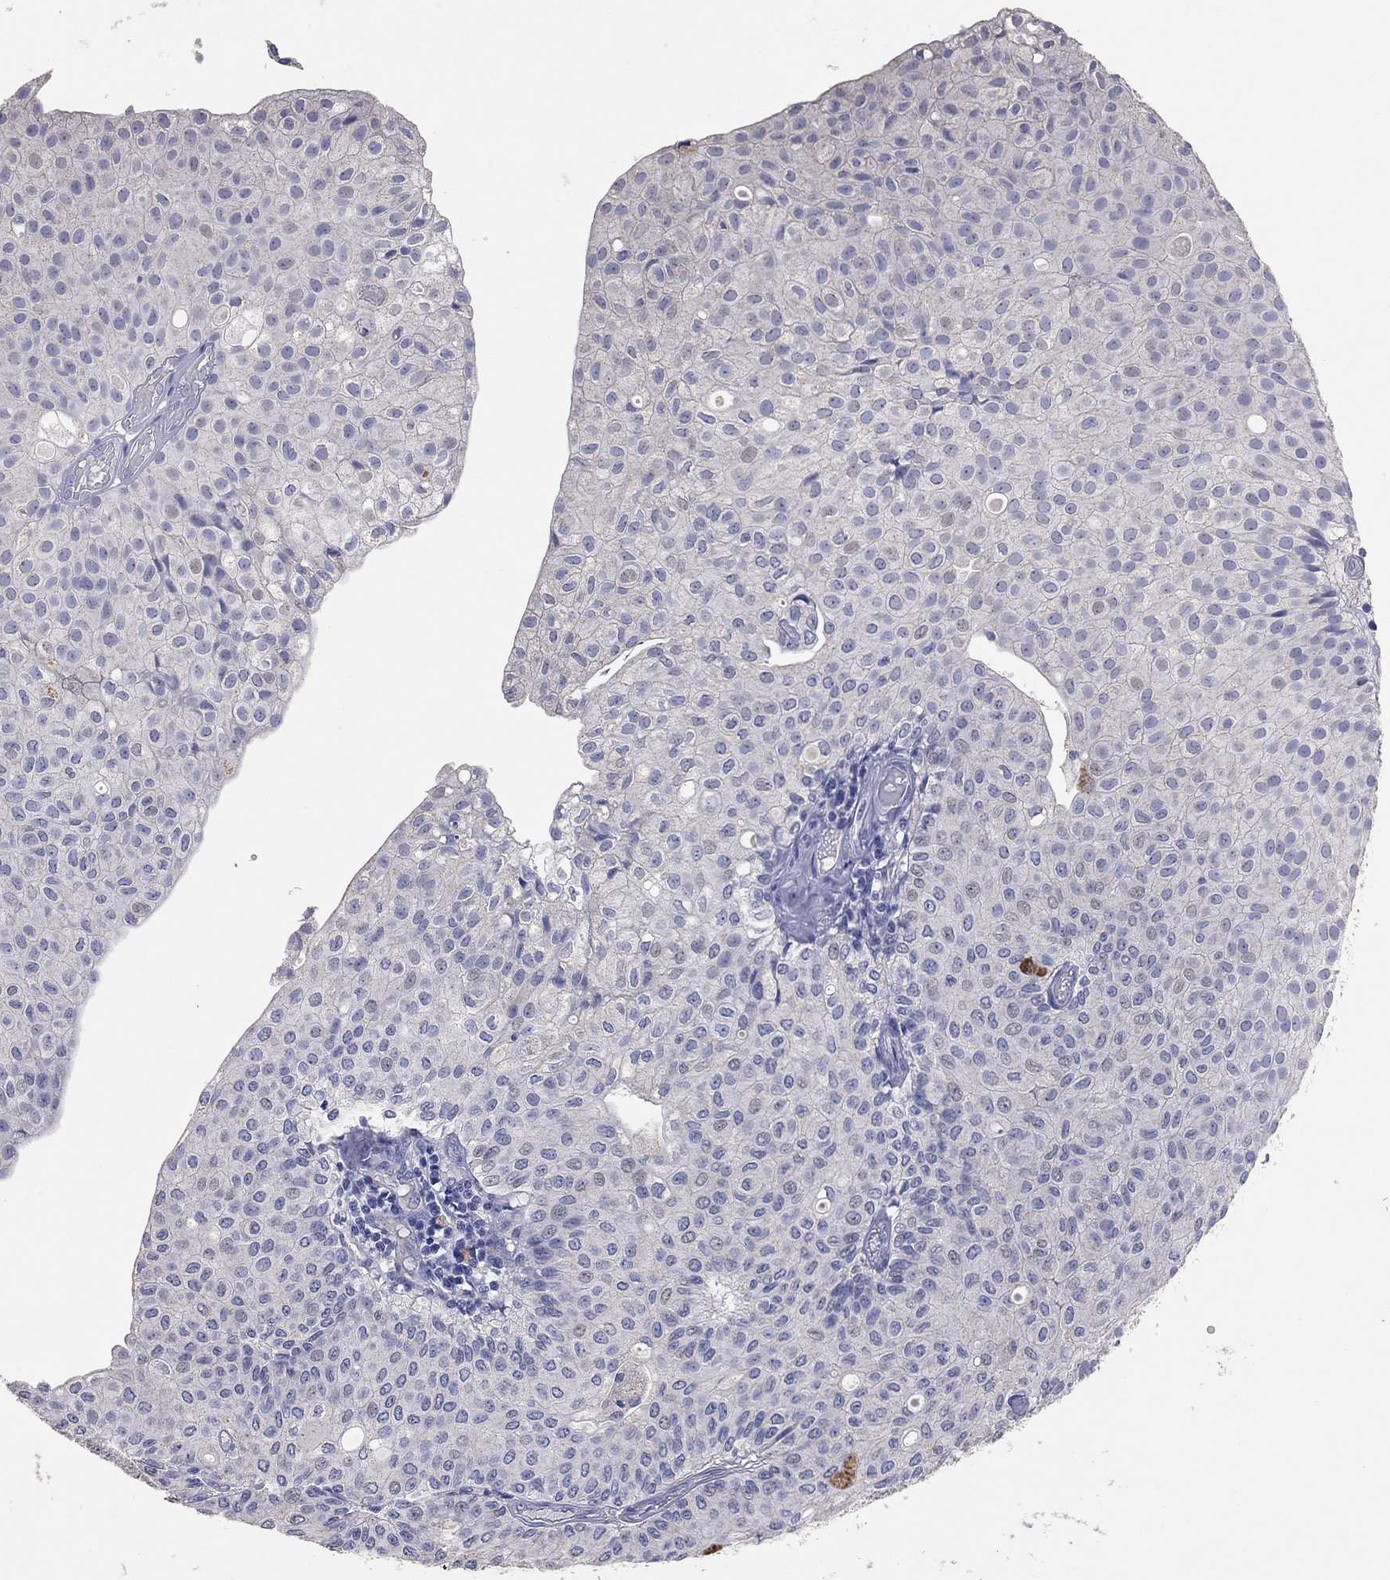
{"staining": {"intensity": "negative", "quantity": "none", "location": "none"}, "tissue": "urothelial cancer", "cell_type": "Tumor cells", "image_type": "cancer", "snomed": [{"axis": "morphology", "description": "Urothelial carcinoma, Low grade"}, {"axis": "topography", "description": "Urinary bladder"}], "caption": "A high-resolution photomicrograph shows immunohistochemistry (IHC) staining of urothelial cancer, which reveals no significant expression in tumor cells.", "gene": "MMP13", "patient": {"sex": "male", "age": 89}}